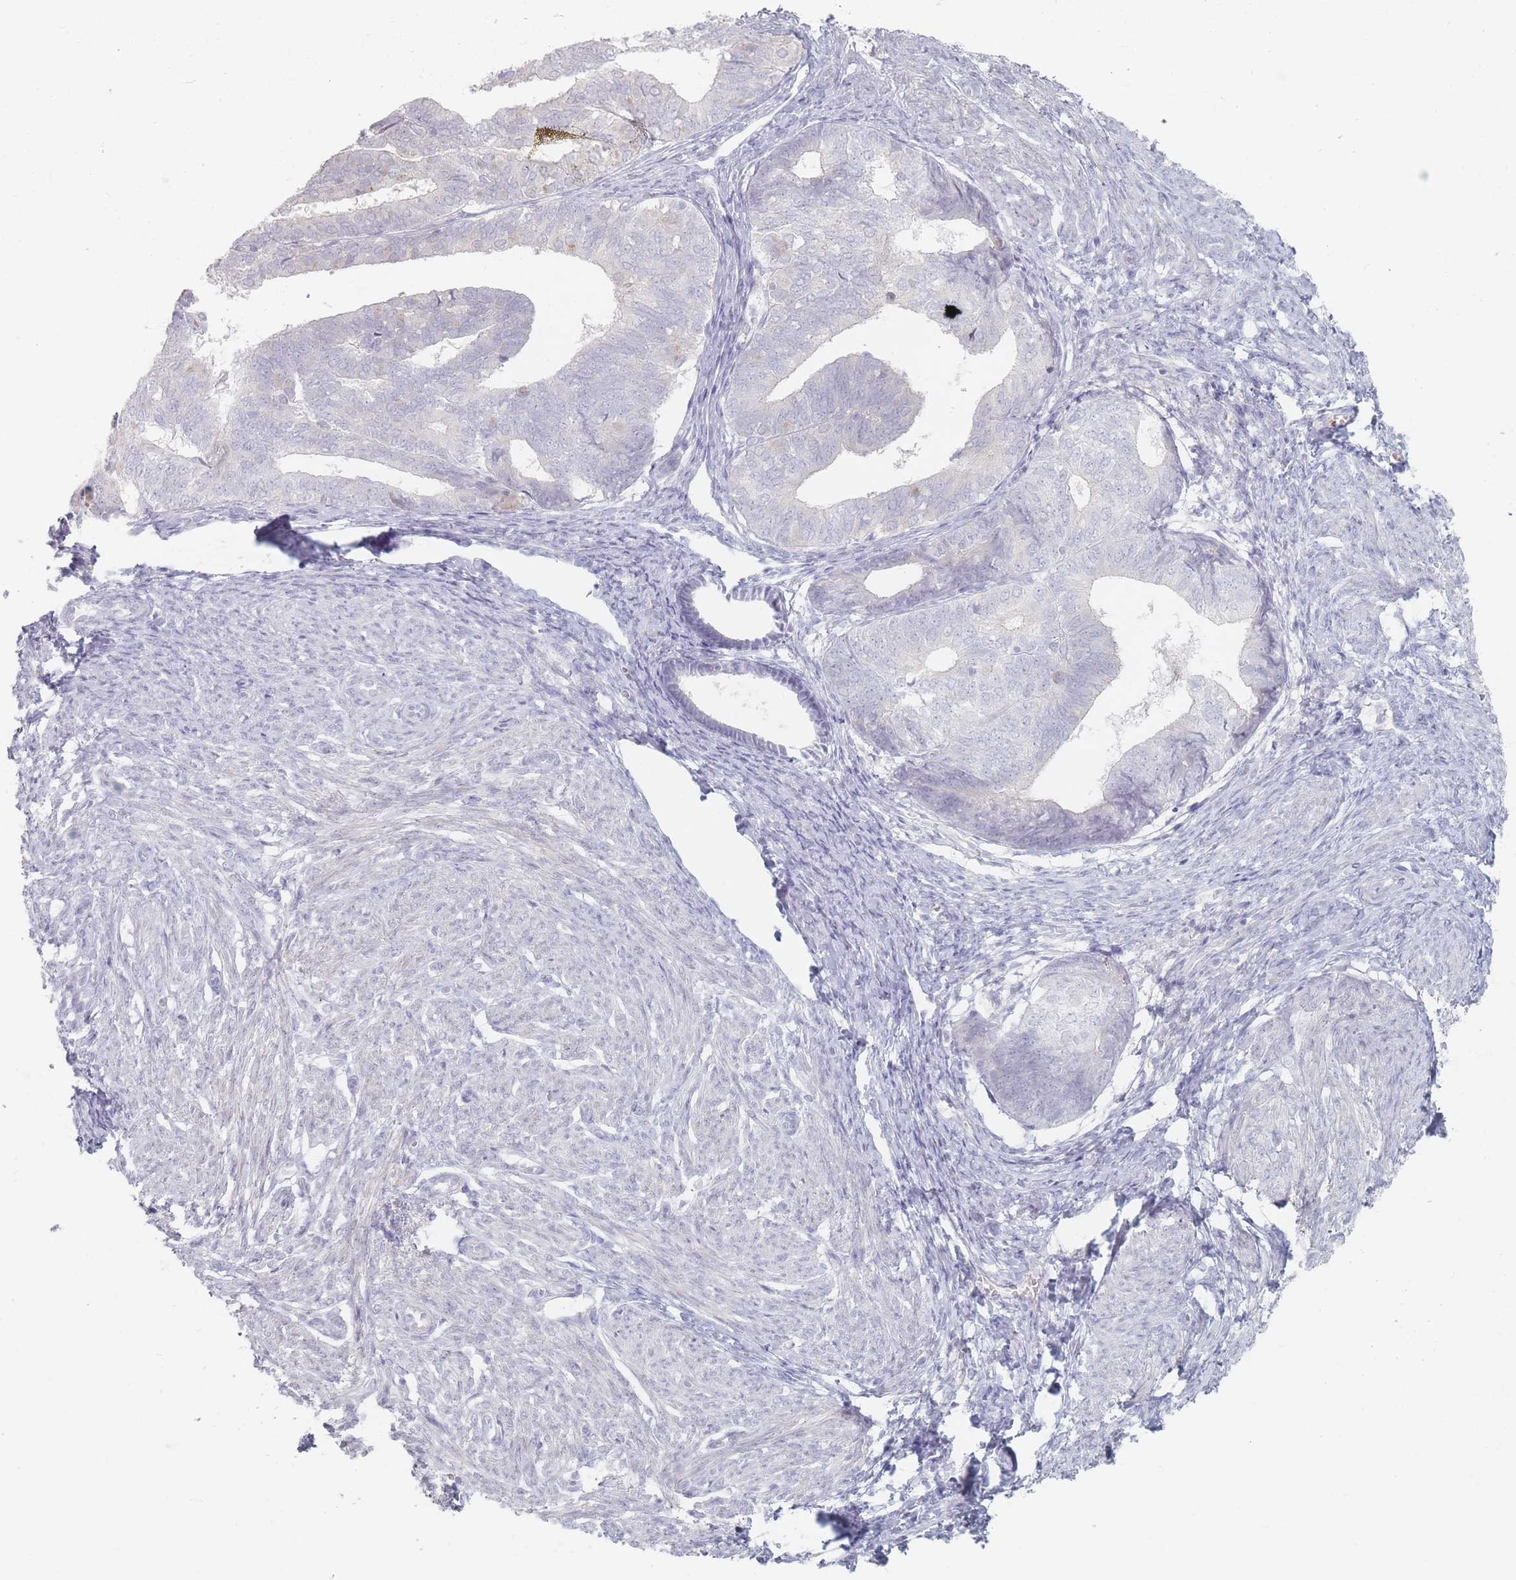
{"staining": {"intensity": "negative", "quantity": "none", "location": "none"}, "tissue": "endometrial cancer", "cell_type": "Tumor cells", "image_type": "cancer", "snomed": [{"axis": "morphology", "description": "Adenocarcinoma, NOS"}, {"axis": "topography", "description": "Endometrium"}], "caption": "This is a micrograph of IHC staining of endometrial cancer (adenocarcinoma), which shows no staining in tumor cells.", "gene": "CD37", "patient": {"sex": "female", "age": 87}}